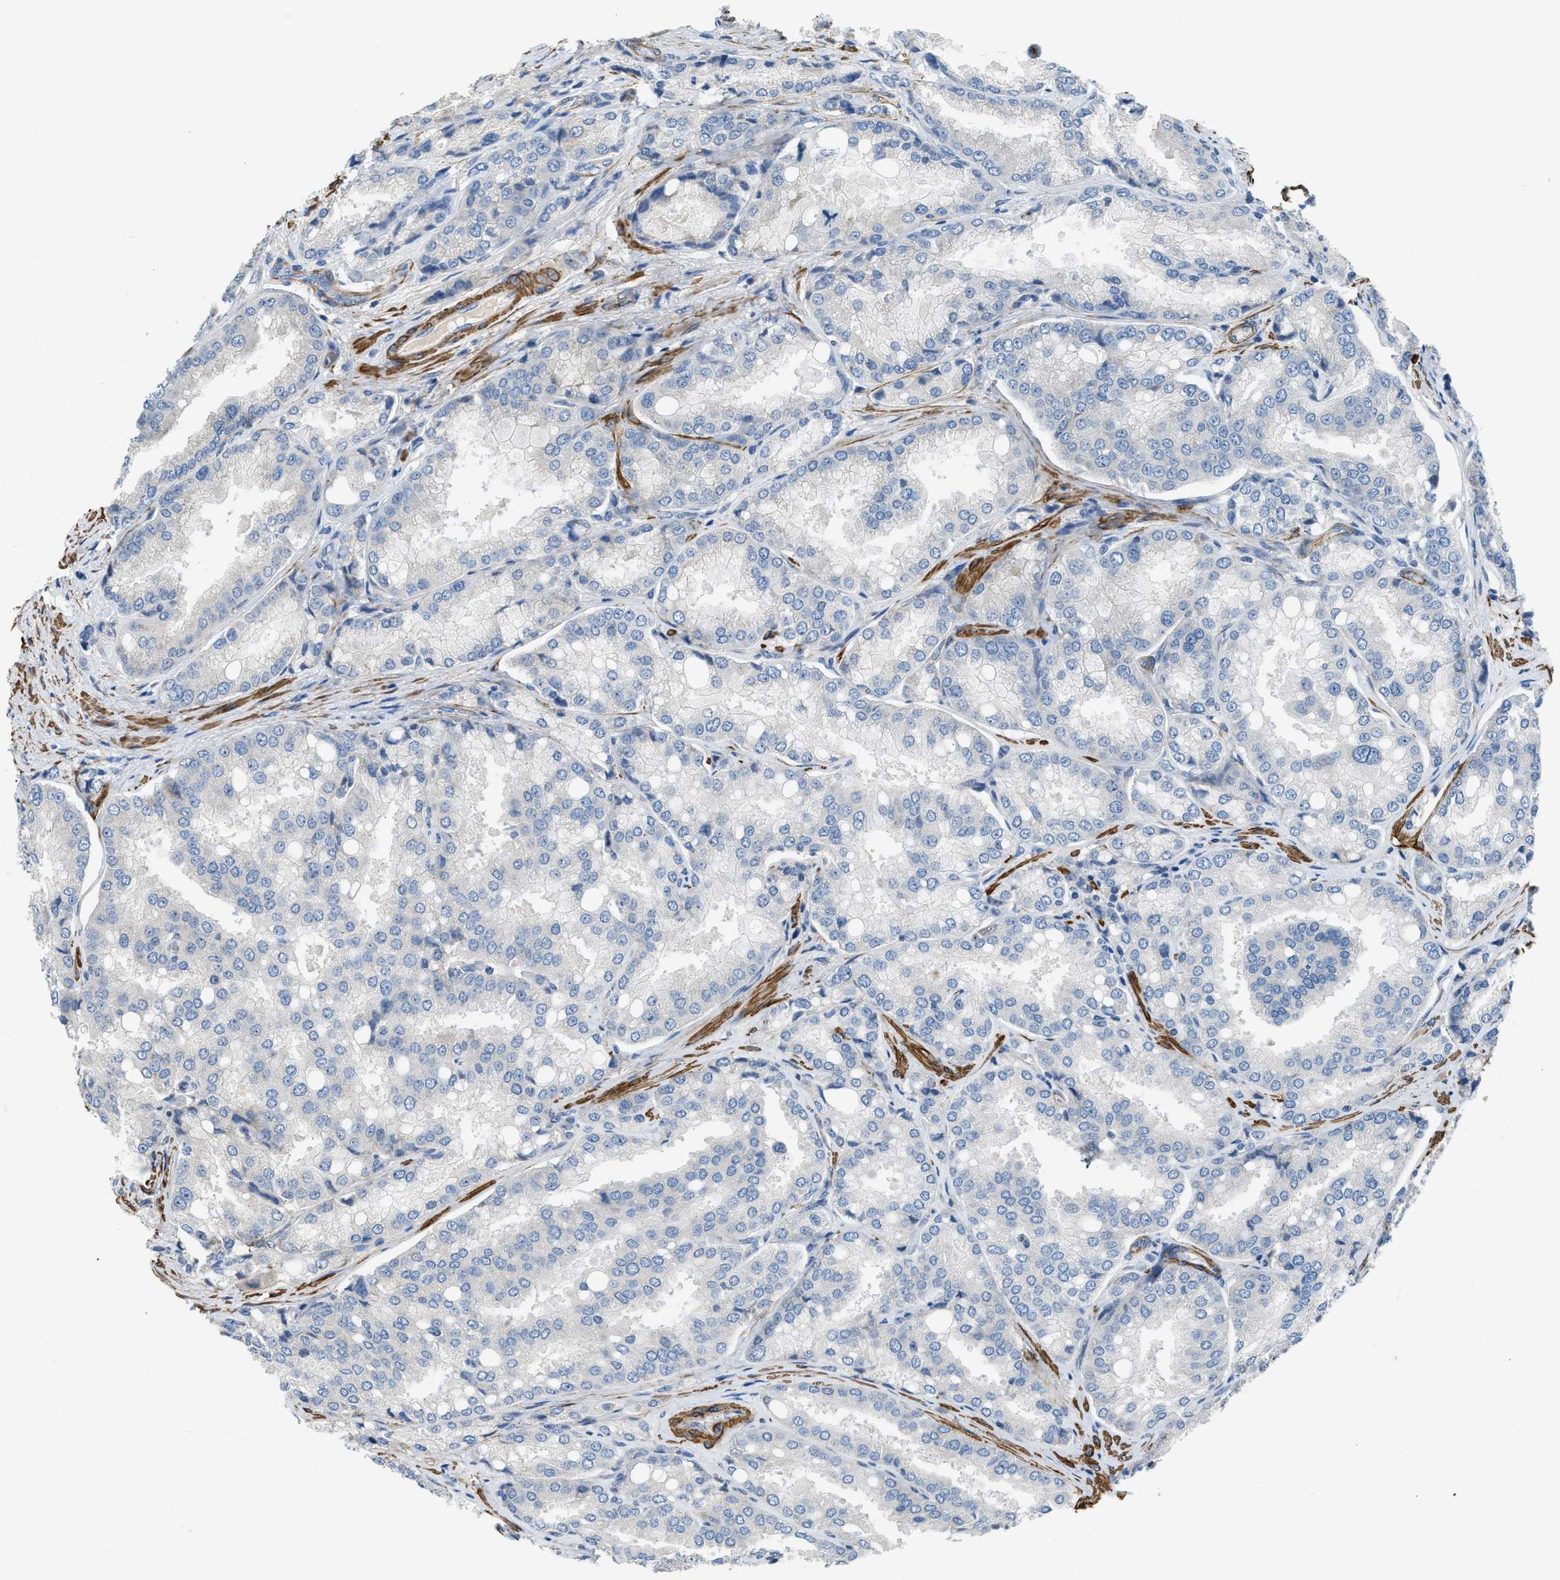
{"staining": {"intensity": "negative", "quantity": "none", "location": "none"}, "tissue": "prostate cancer", "cell_type": "Tumor cells", "image_type": "cancer", "snomed": [{"axis": "morphology", "description": "Adenocarcinoma, High grade"}, {"axis": "topography", "description": "Prostate"}], "caption": "The histopathology image demonstrates no staining of tumor cells in prostate high-grade adenocarcinoma.", "gene": "BMPR1A", "patient": {"sex": "male", "age": 50}}